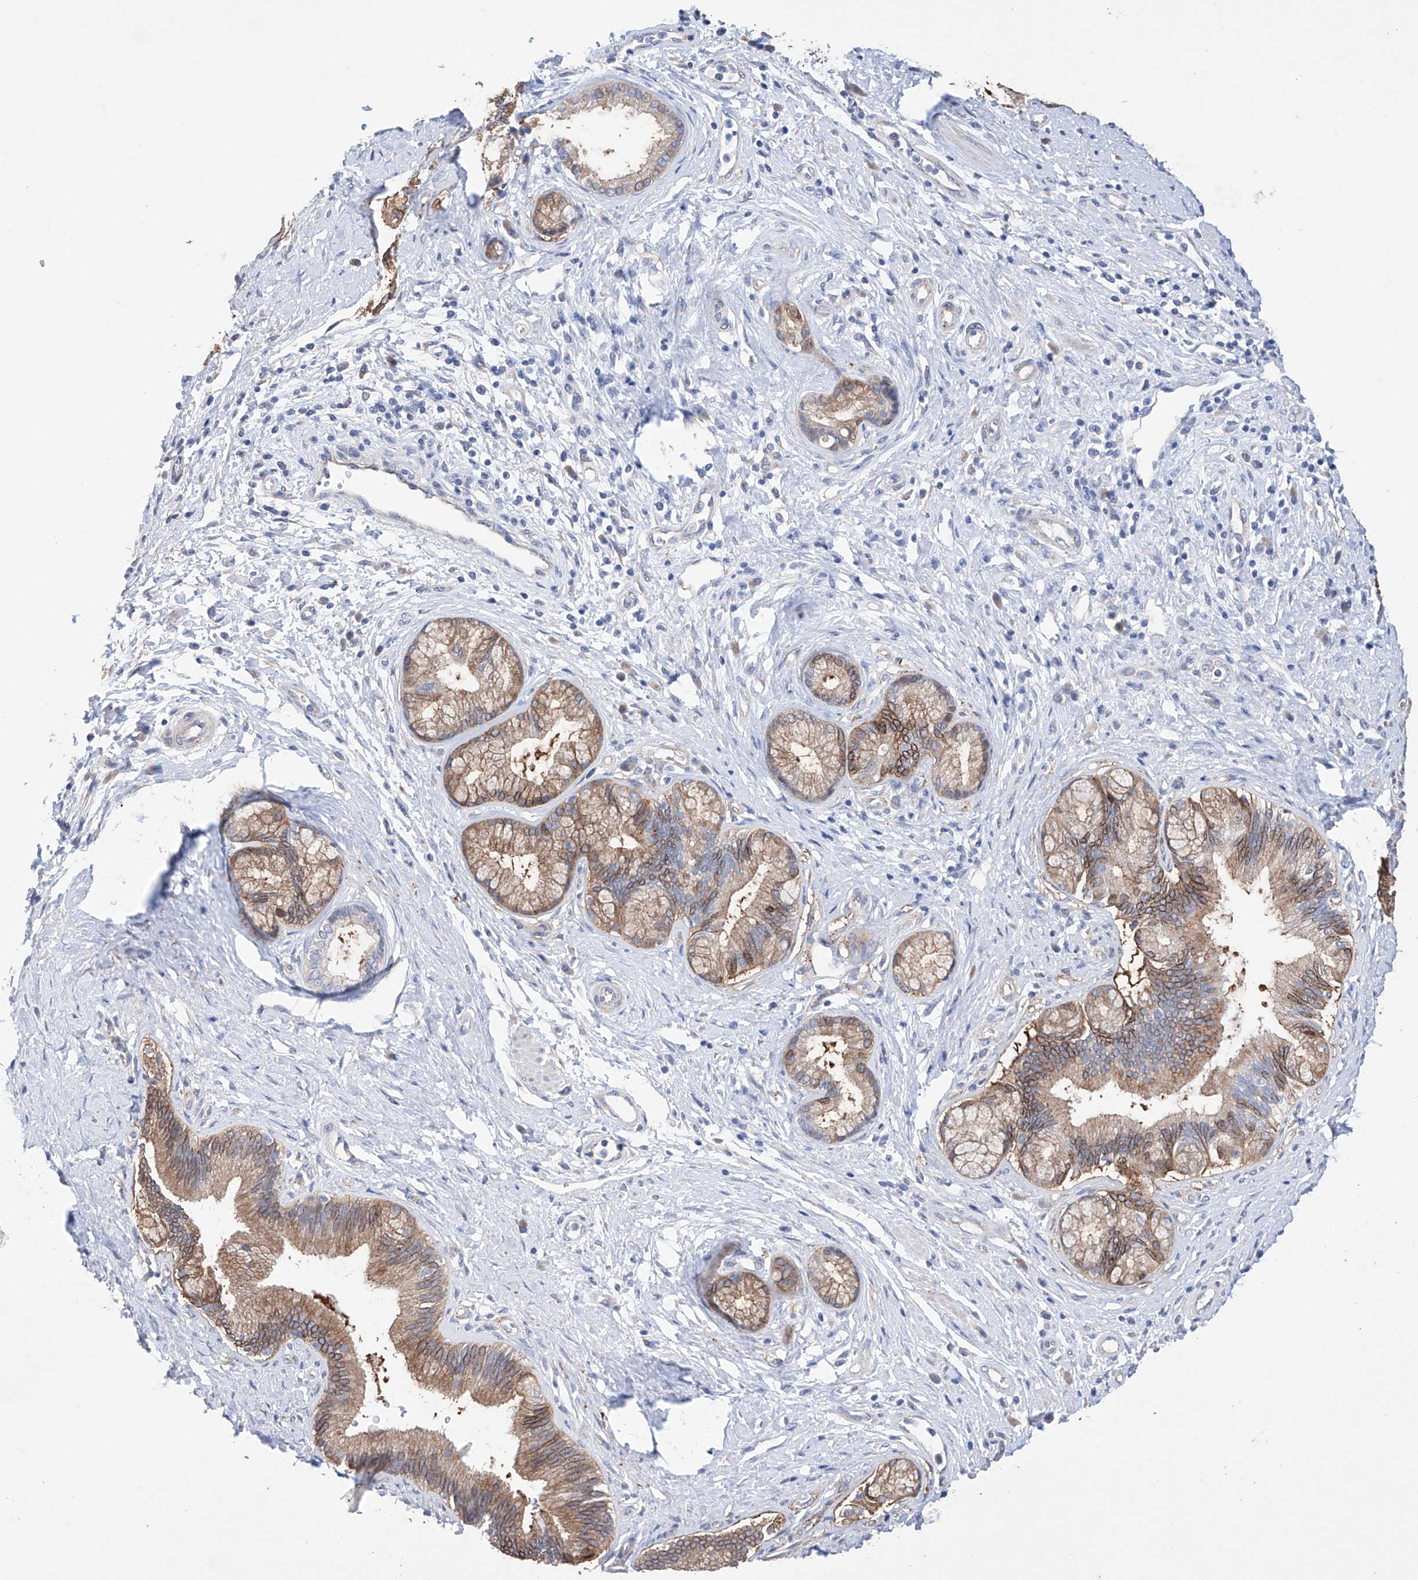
{"staining": {"intensity": "moderate", "quantity": "25%-75%", "location": "cytoplasmic/membranous"}, "tissue": "pancreatic cancer", "cell_type": "Tumor cells", "image_type": "cancer", "snomed": [{"axis": "morphology", "description": "Adenocarcinoma, NOS"}, {"axis": "topography", "description": "Pancreas"}], "caption": "Protein expression analysis of pancreatic cancer (adenocarcinoma) shows moderate cytoplasmic/membranous positivity in approximately 25%-75% of tumor cells. The staining is performed using DAB brown chromogen to label protein expression. The nuclei are counter-stained blue using hematoxylin.", "gene": "AFG1L", "patient": {"sex": "female", "age": 73}}